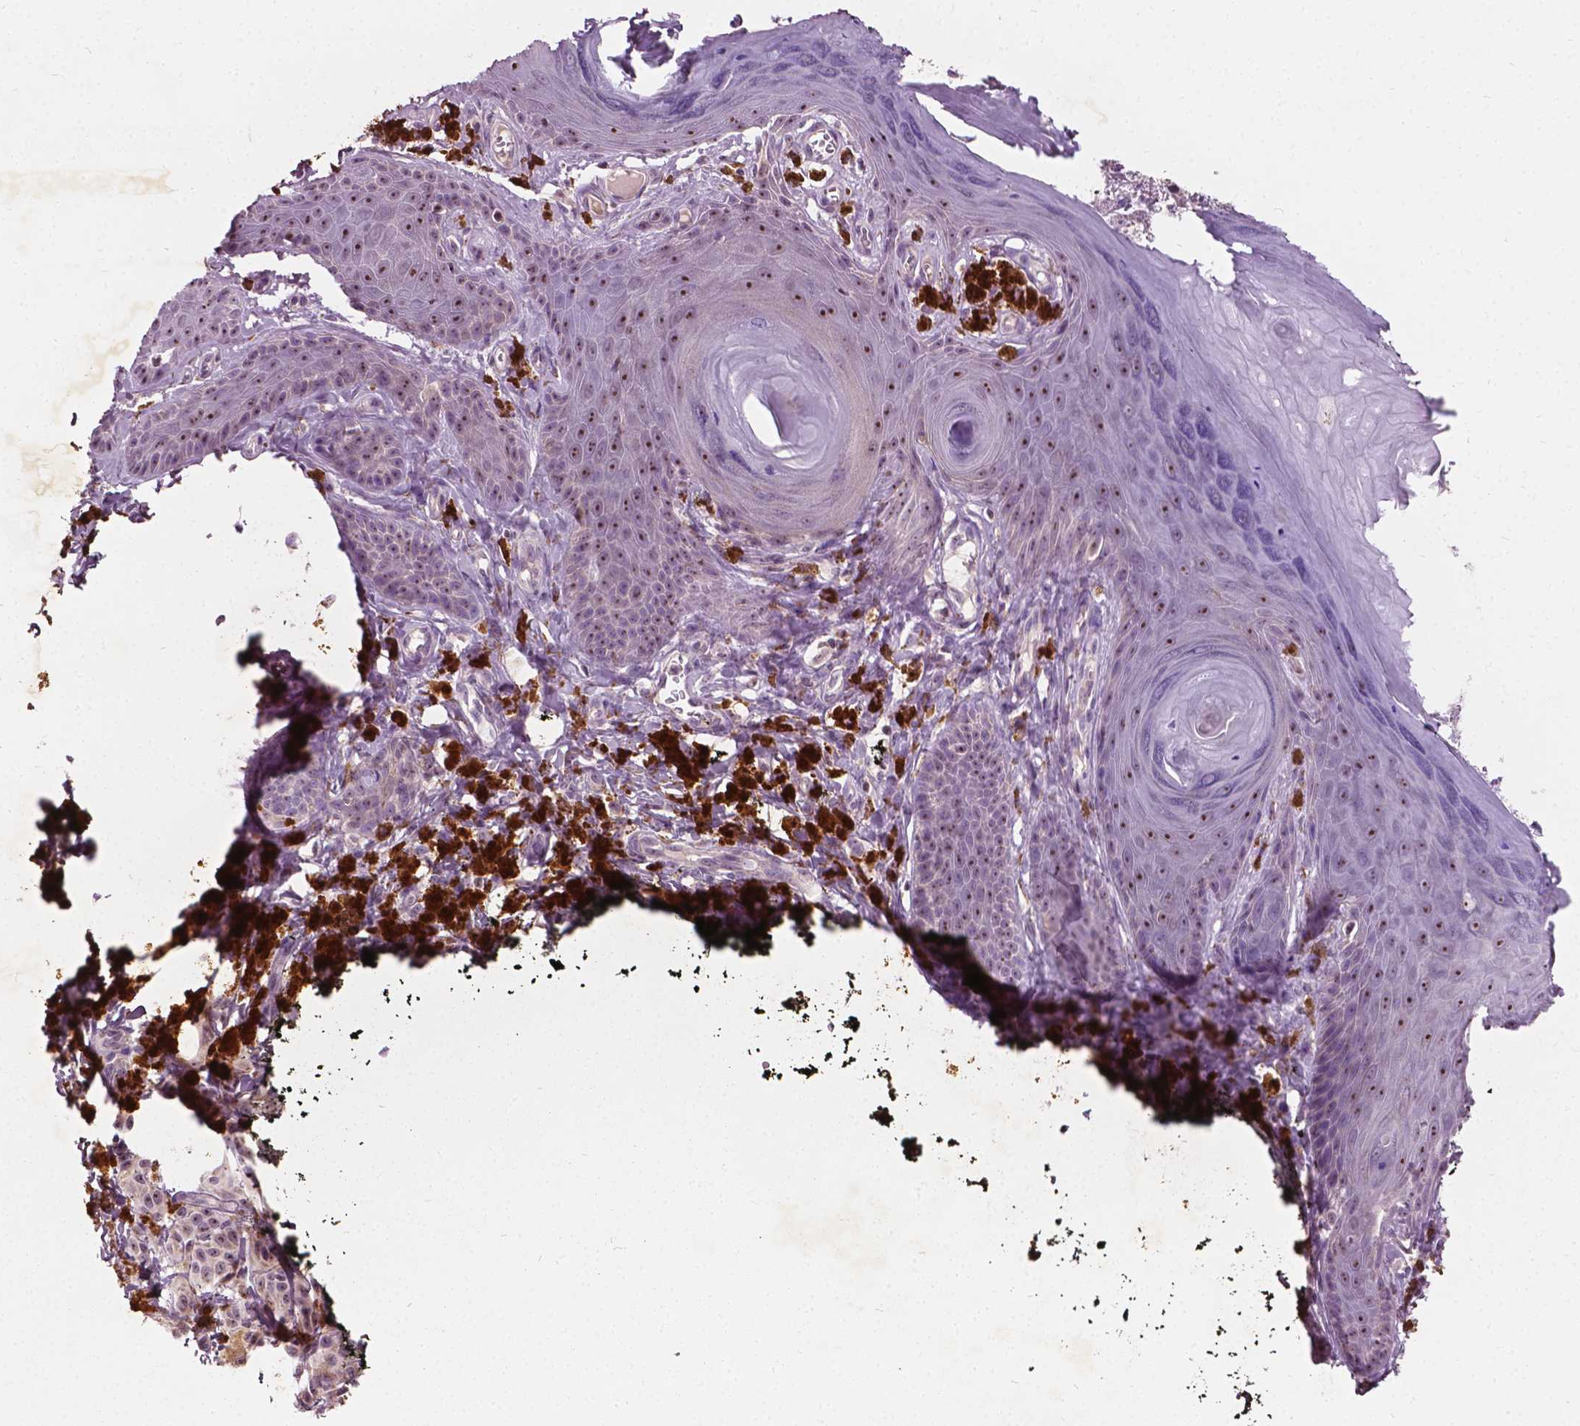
{"staining": {"intensity": "moderate", "quantity": ">75%", "location": "nuclear"}, "tissue": "melanoma", "cell_type": "Tumor cells", "image_type": "cancer", "snomed": [{"axis": "morphology", "description": "Malignant melanoma, NOS"}, {"axis": "topography", "description": "Skin"}], "caption": "High-power microscopy captured an IHC micrograph of melanoma, revealing moderate nuclear expression in about >75% of tumor cells.", "gene": "ODF3L2", "patient": {"sex": "female", "age": 80}}